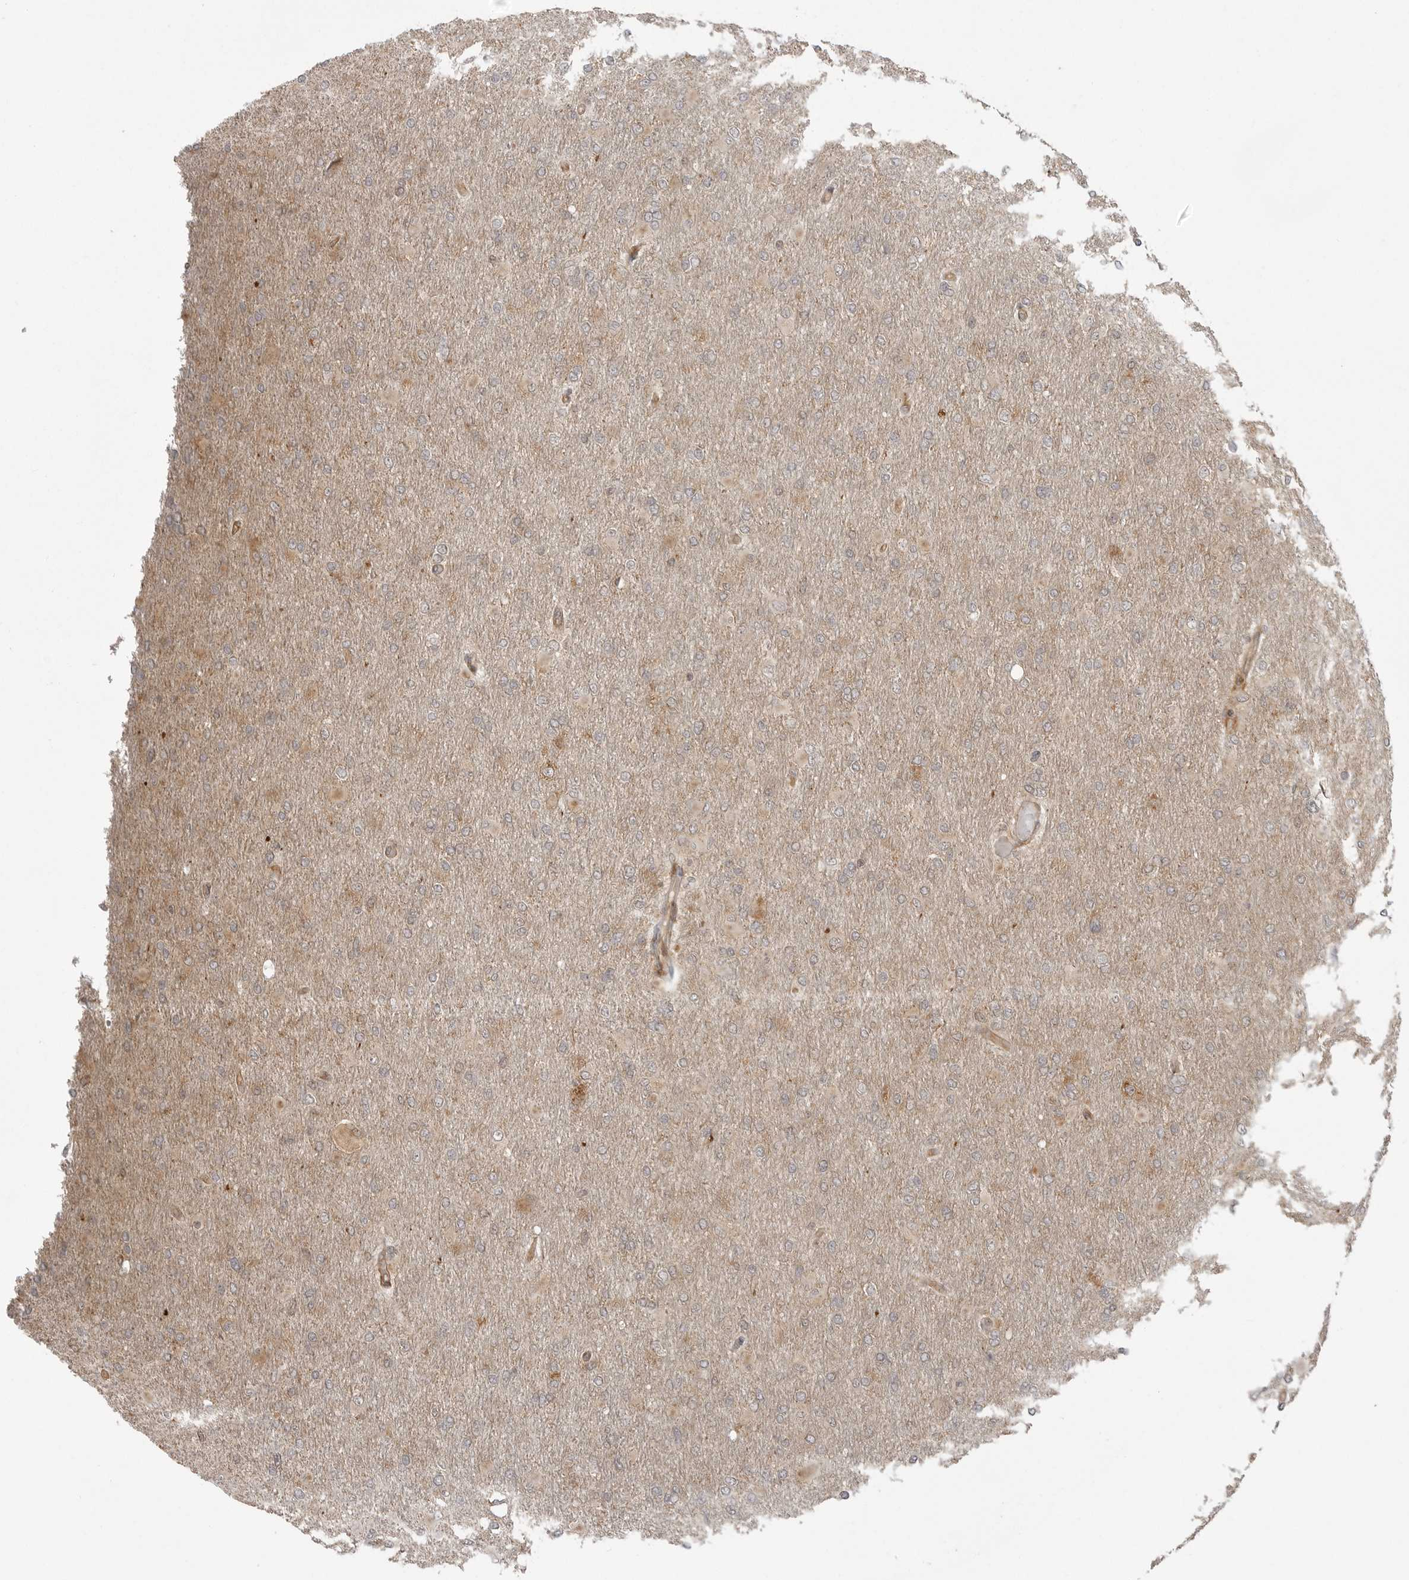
{"staining": {"intensity": "weak", "quantity": "<25%", "location": "cytoplasmic/membranous"}, "tissue": "glioma", "cell_type": "Tumor cells", "image_type": "cancer", "snomed": [{"axis": "morphology", "description": "Glioma, malignant, High grade"}, {"axis": "topography", "description": "Cerebral cortex"}], "caption": "IHC photomicrograph of human malignant high-grade glioma stained for a protein (brown), which reveals no staining in tumor cells.", "gene": "FAT3", "patient": {"sex": "female", "age": 36}}